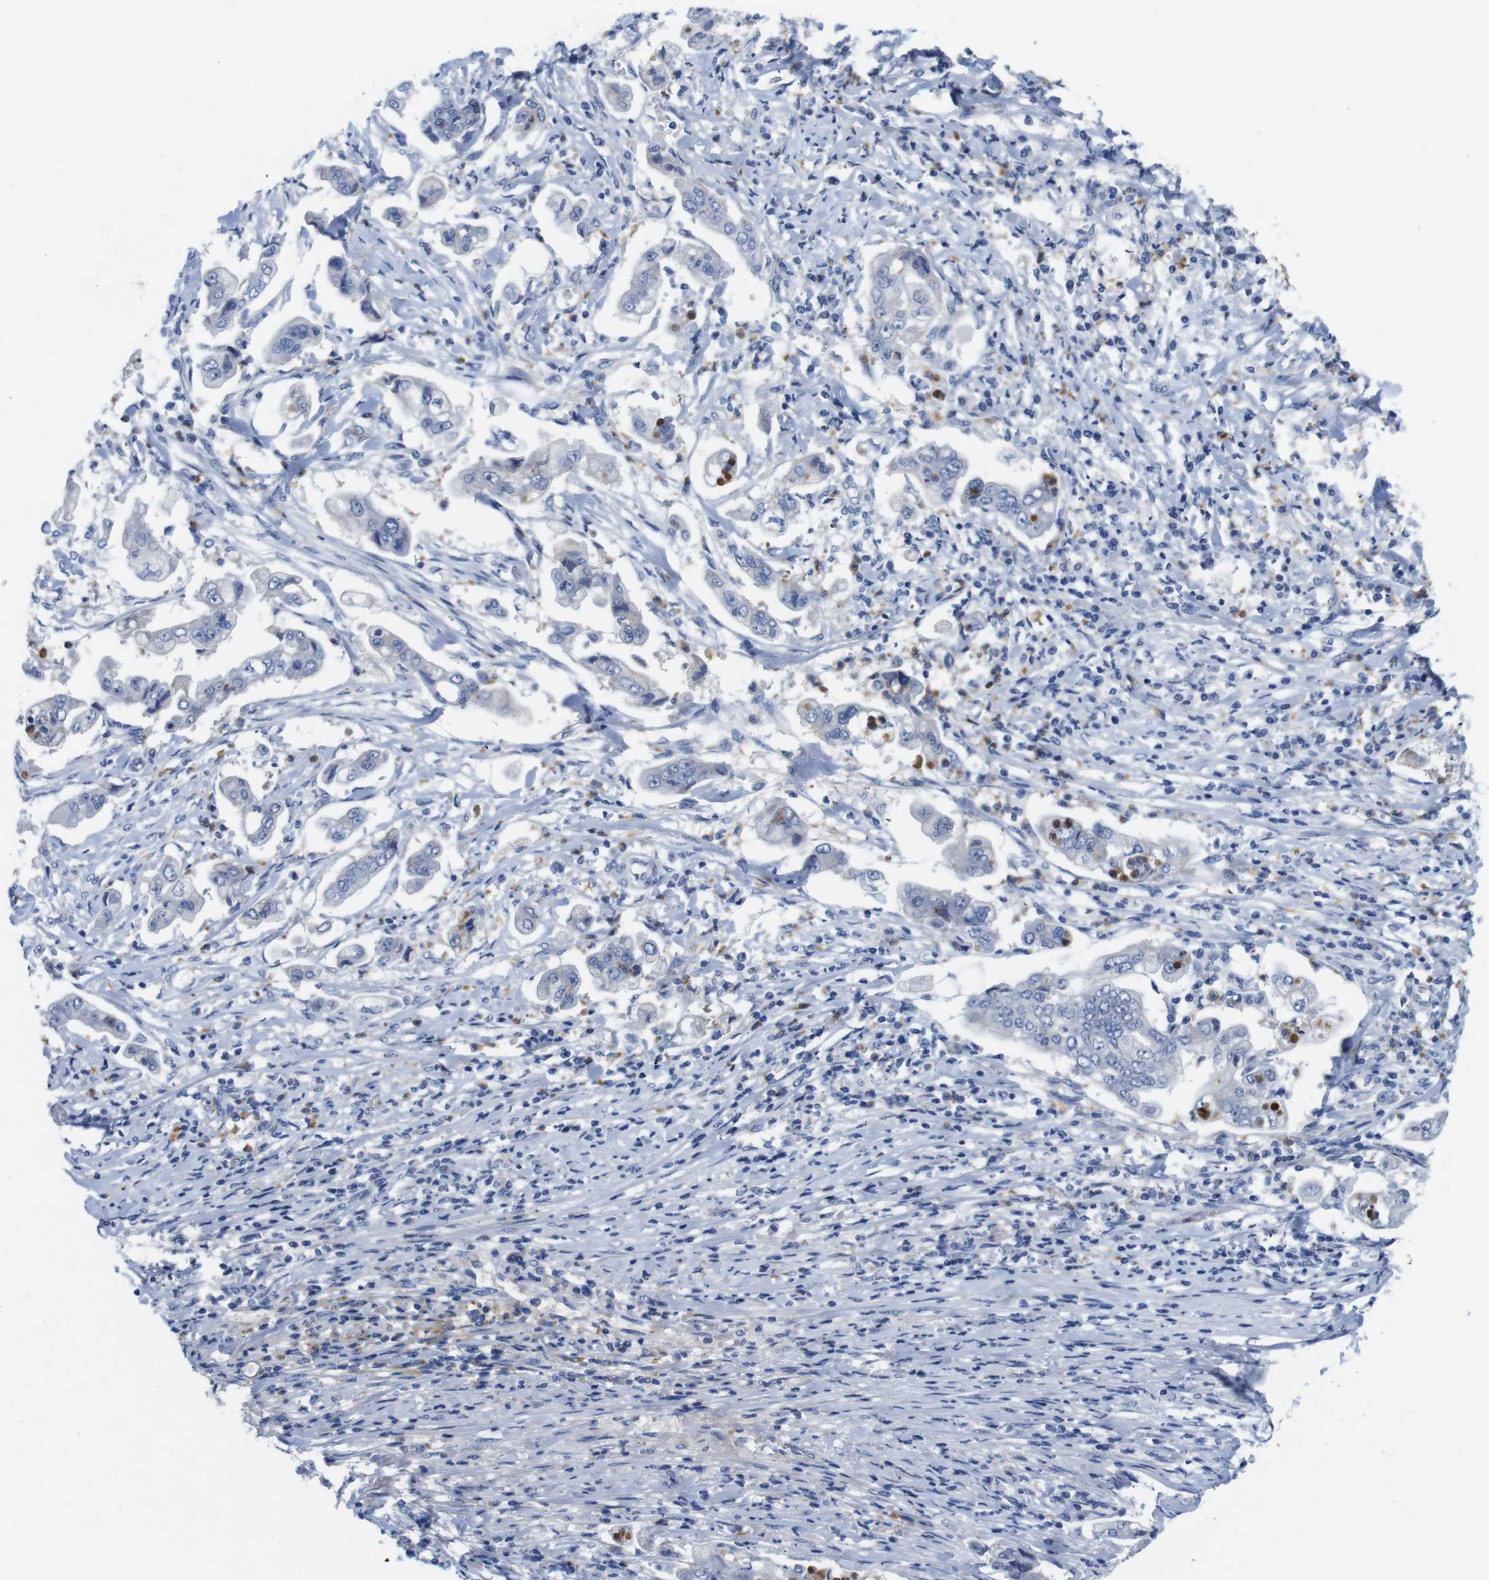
{"staining": {"intensity": "negative", "quantity": "none", "location": "none"}, "tissue": "stomach cancer", "cell_type": "Tumor cells", "image_type": "cancer", "snomed": [{"axis": "morphology", "description": "Adenocarcinoma, NOS"}, {"axis": "topography", "description": "Stomach"}], "caption": "IHC photomicrograph of neoplastic tissue: human stomach cancer (adenocarcinoma) stained with DAB (3,3'-diaminobenzidine) displays no significant protein positivity in tumor cells.", "gene": "C1RL", "patient": {"sex": "male", "age": 62}}